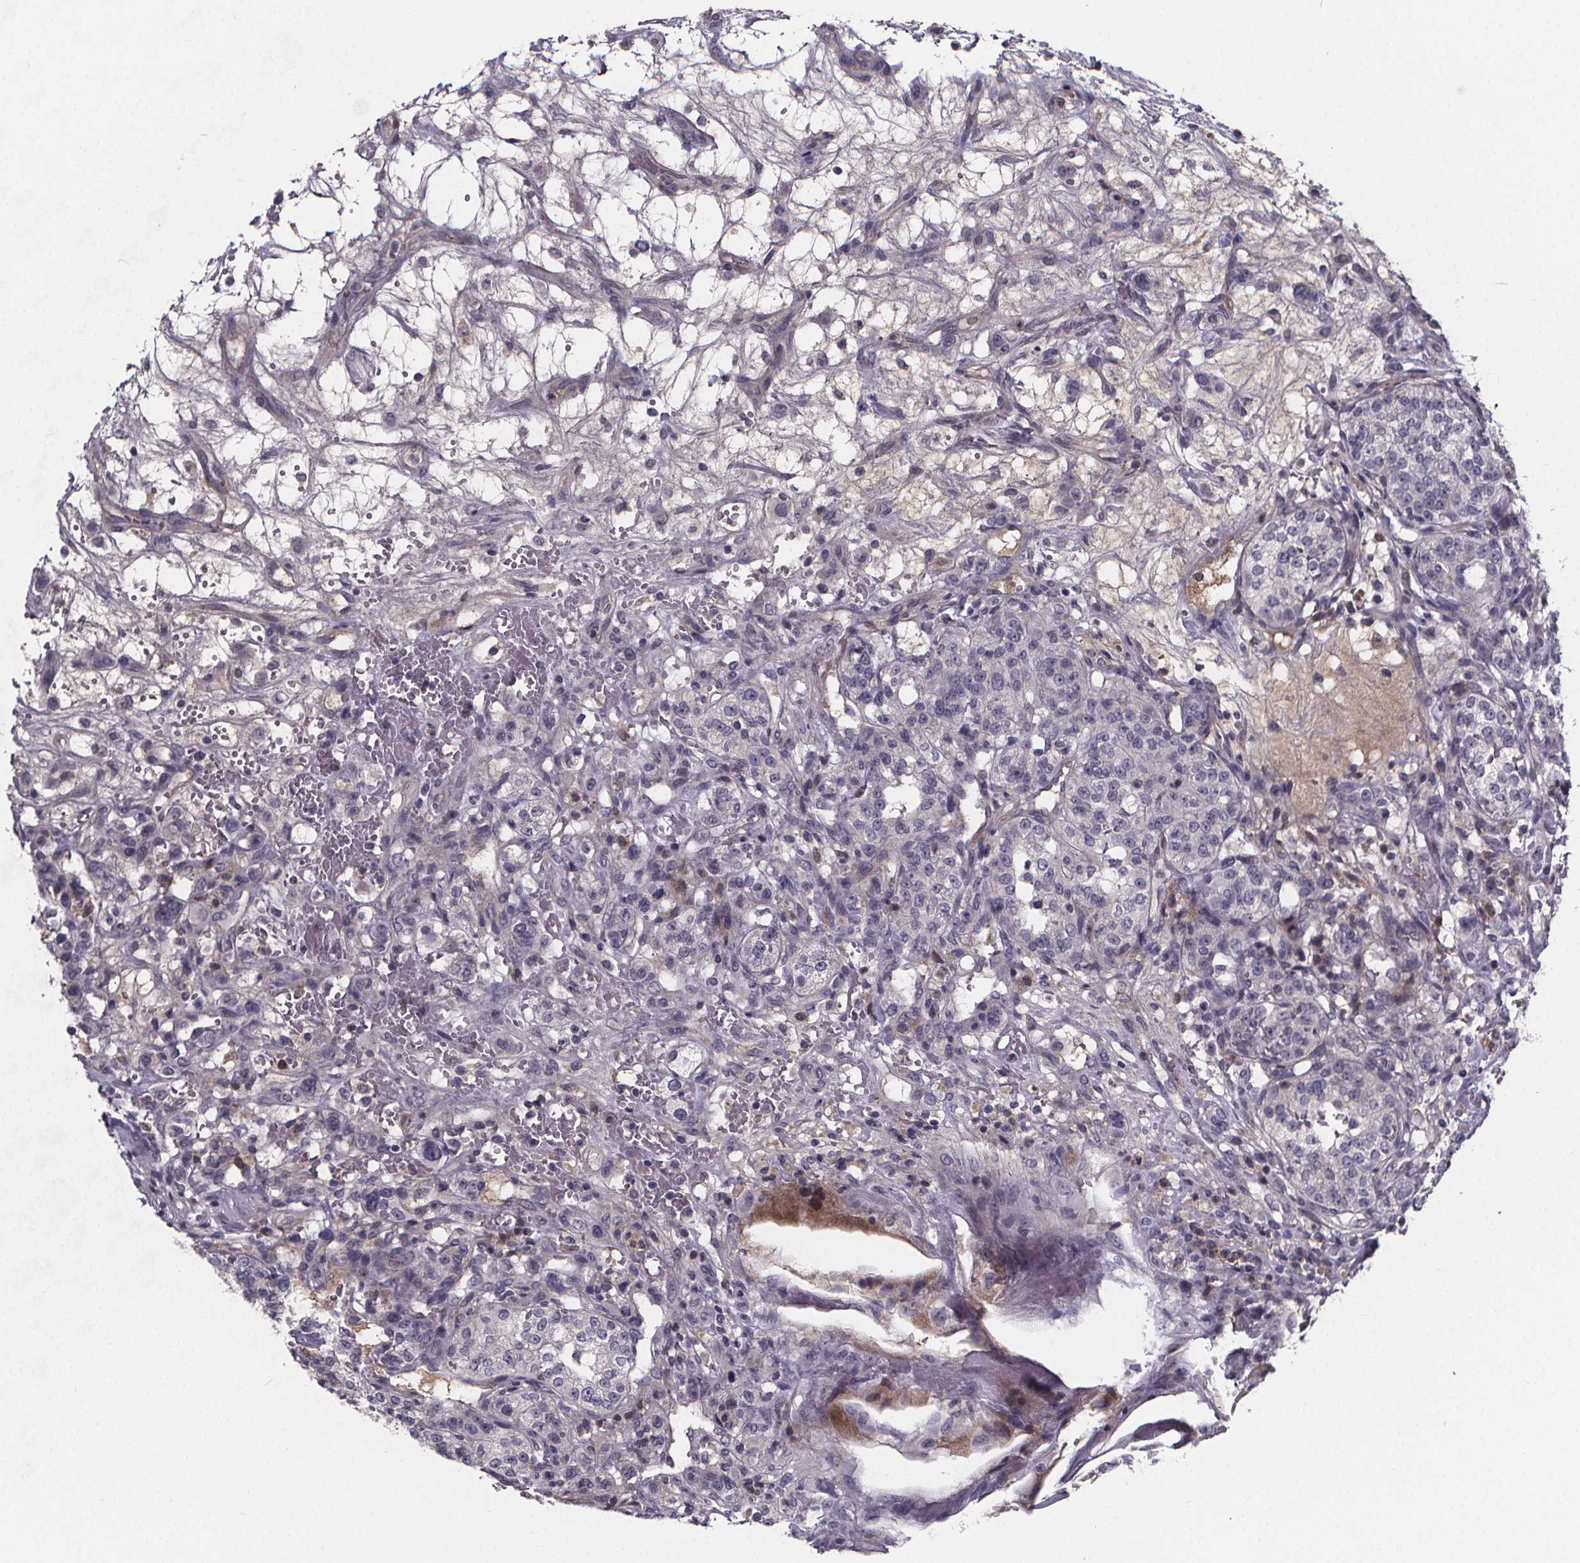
{"staining": {"intensity": "negative", "quantity": "none", "location": "none"}, "tissue": "renal cancer", "cell_type": "Tumor cells", "image_type": "cancer", "snomed": [{"axis": "morphology", "description": "Adenocarcinoma, NOS"}, {"axis": "topography", "description": "Kidney"}], "caption": "A high-resolution histopathology image shows IHC staining of renal adenocarcinoma, which shows no significant positivity in tumor cells.", "gene": "AGT", "patient": {"sex": "female", "age": 63}}